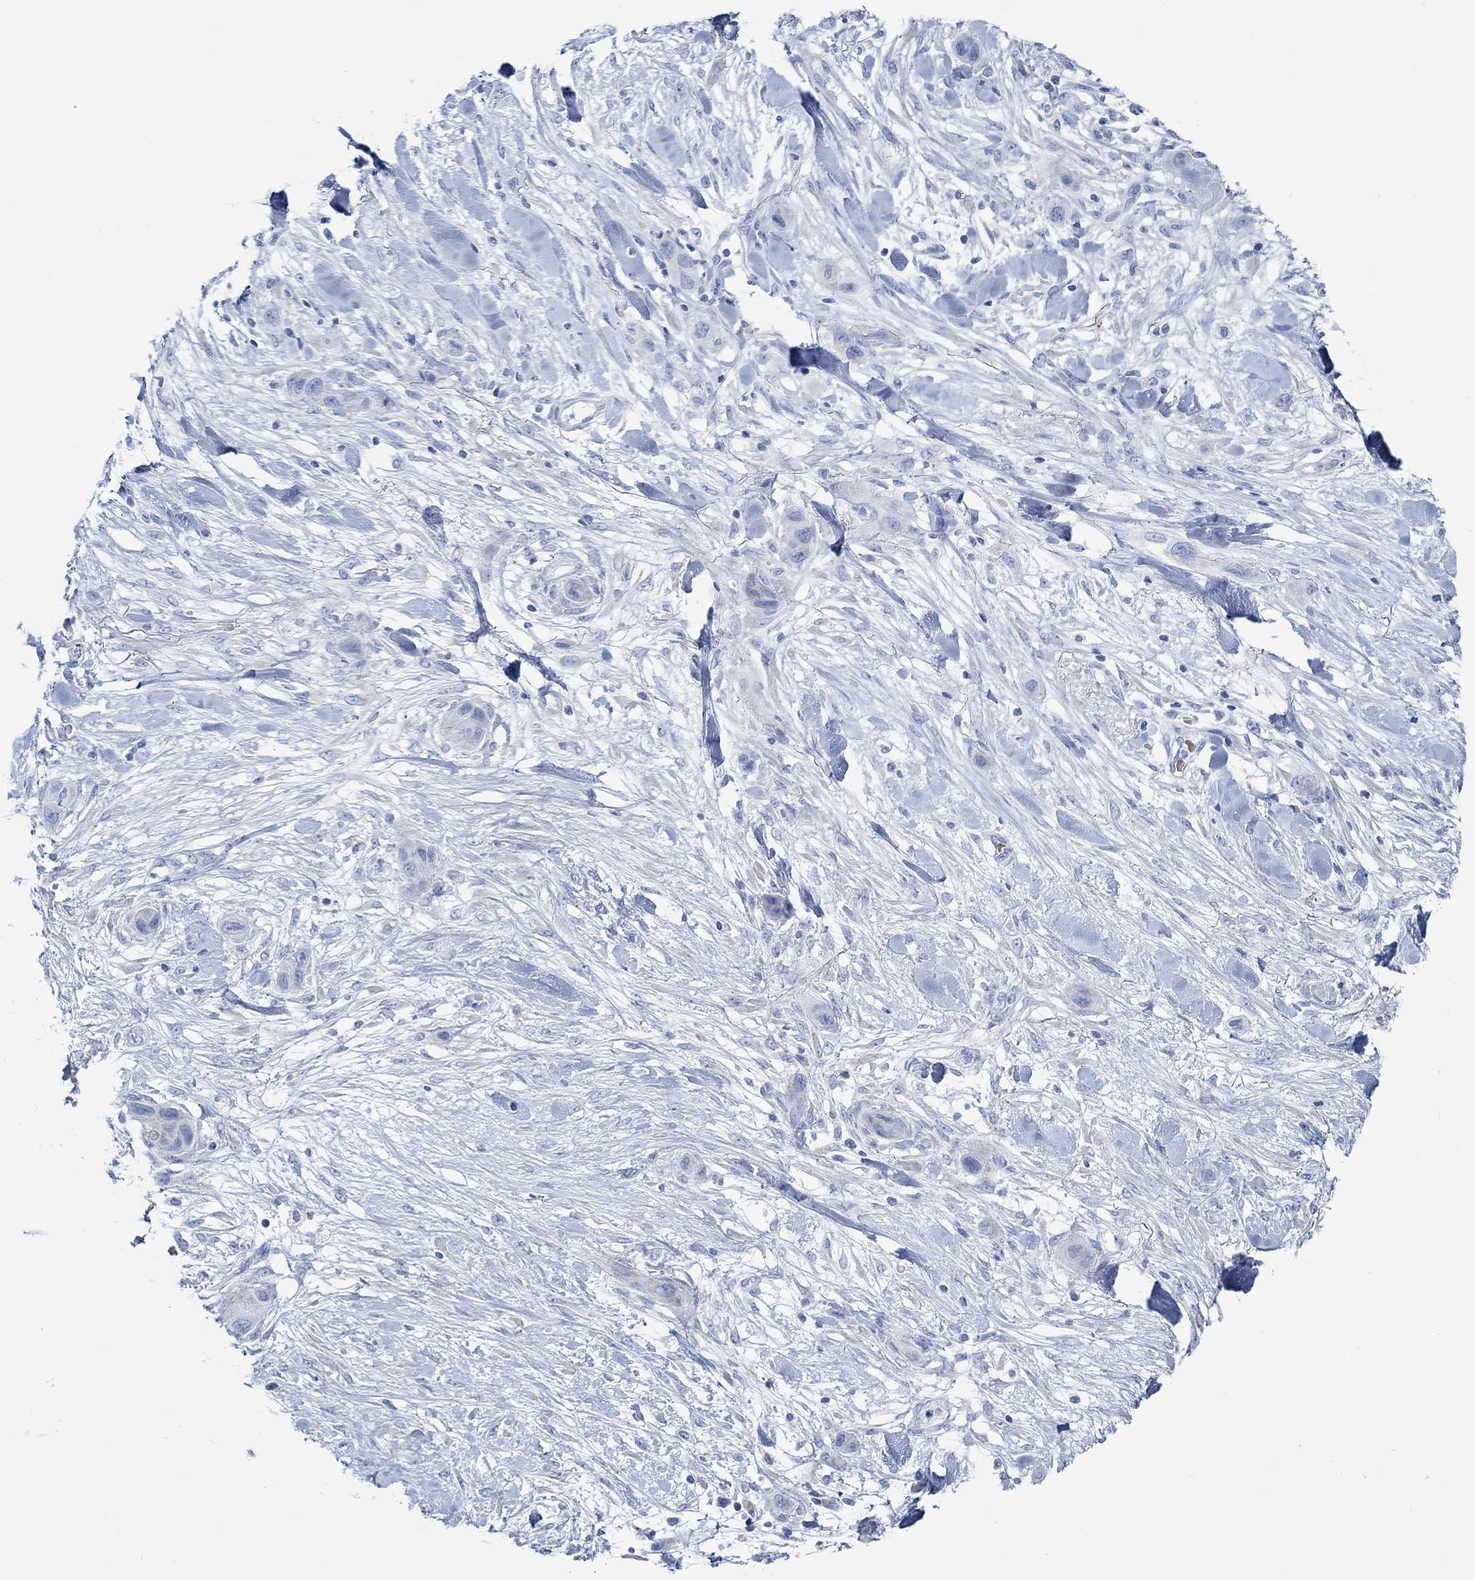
{"staining": {"intensity": "negative", "quantity": "none", "location": "none"}, "tissue": "skin cancer", "cell_type": "Tumor cells", "image_type": "cancer", "snomed": [{"axis": "morphology", "description": "Squamous cell carcinoma, NOS"}, {"axis": "topography", "description": "Skin"}], "caption": "Tumor cells show no significant protein positivity in skin squamous cell carcinoma.", "gene": "GLOD5", "patient": {"sex": "male", "age": 79}}